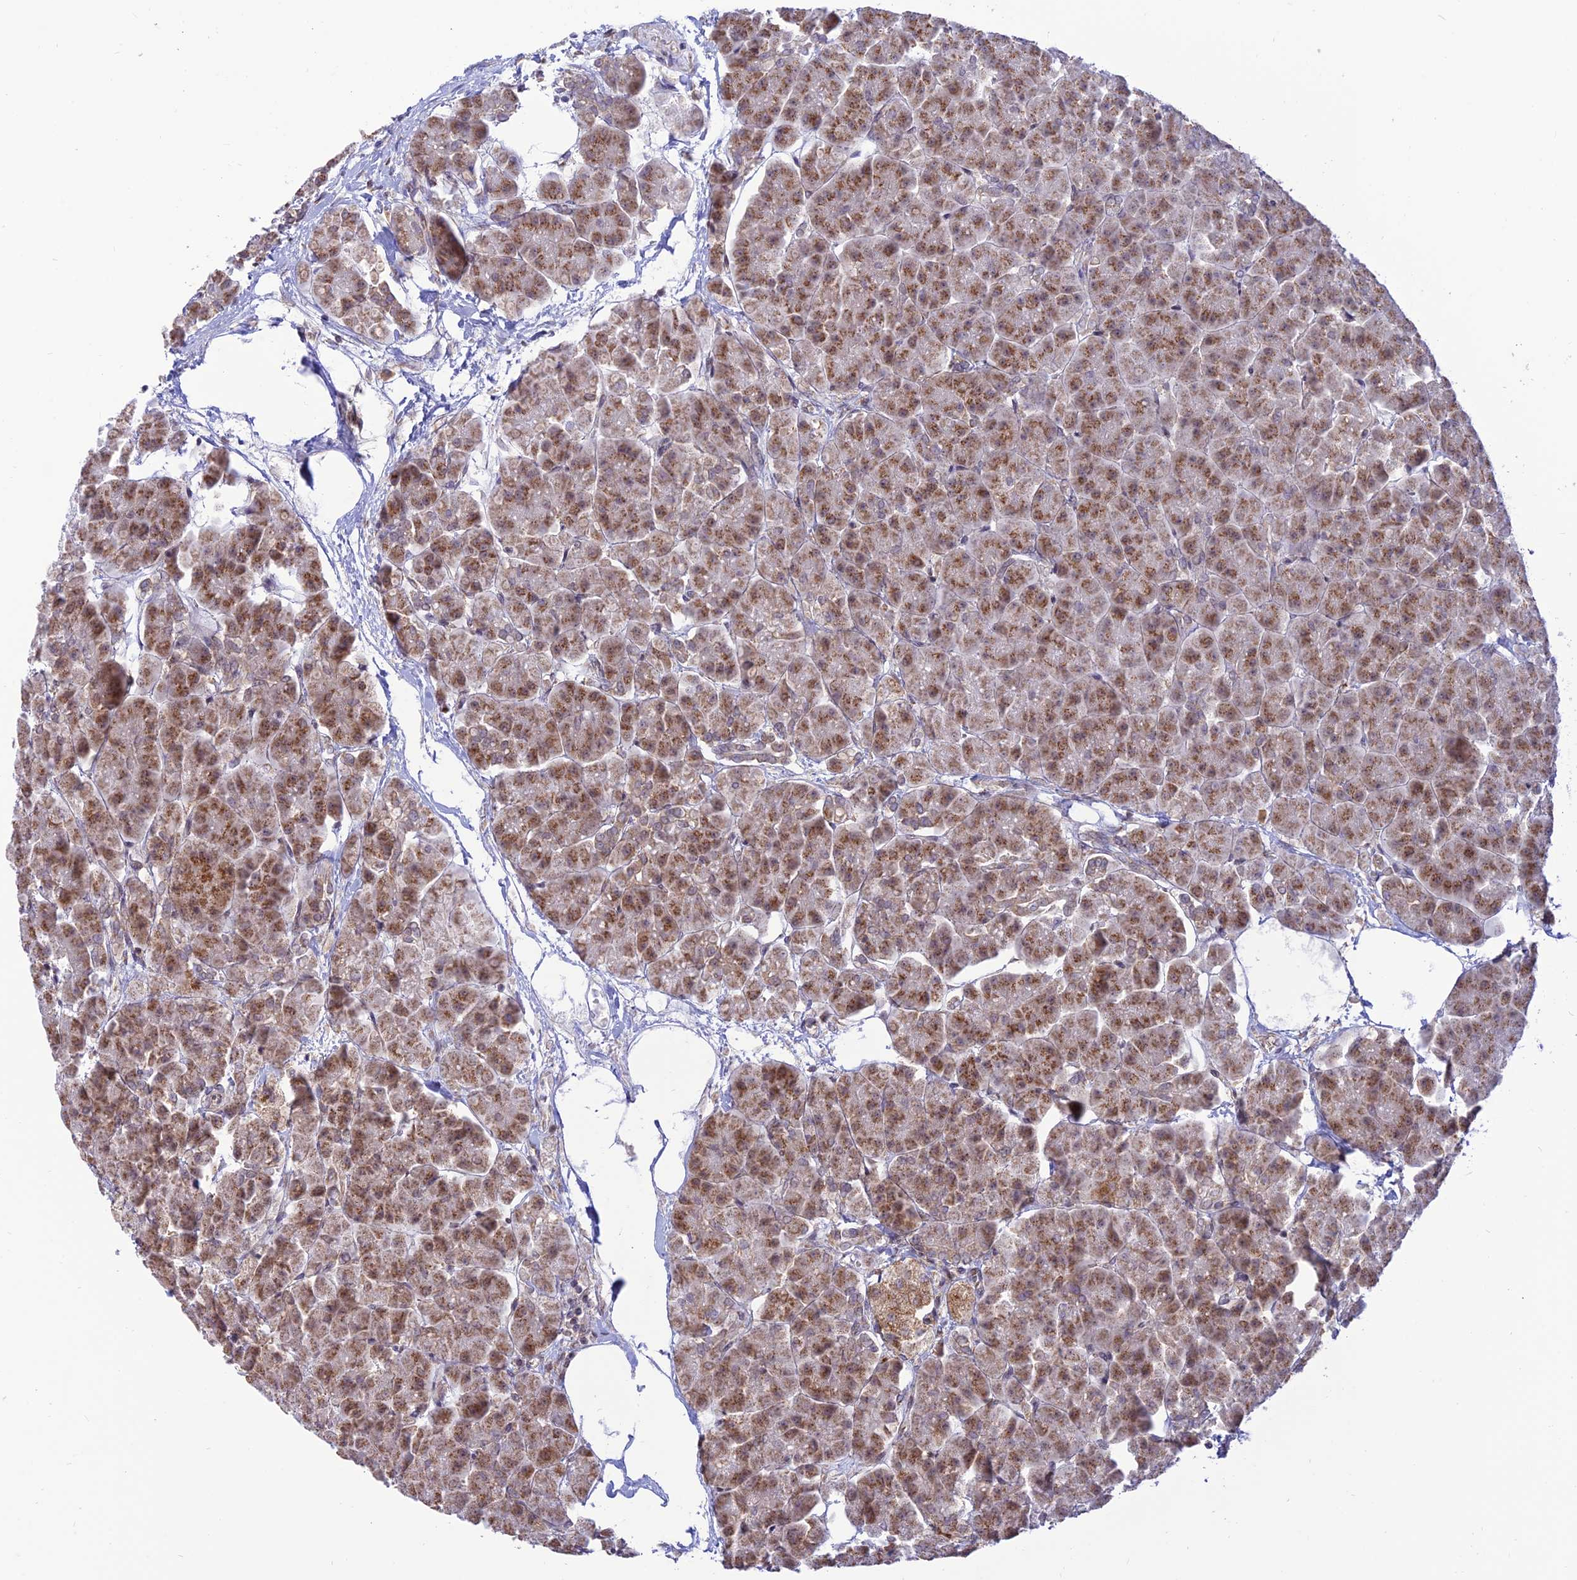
{"staining": {"intensity": "strong", "quantity": ">75%", "location": "cytoplasmic/membranous"}, "tissue": "pancreas", "cell_type": "Exocrine glandular cells", "image_type": "normal", "snomed": [{"axis": "morphology", "description": "Normal tissue, NOS"}, {"axis": "topography", "description": "Pancreas"}], "caption": "Protein staining of benign pancreas reveals strong cytoplasmic/membranous expression in approximately >75% of exocrine glandular cells. (DAB (3,3'-diaminobenzidine) IHC with brightfield microscopy, high magnification).", "gene": "GOLGA3", "patient": {"sex": "female", "age": 70}}